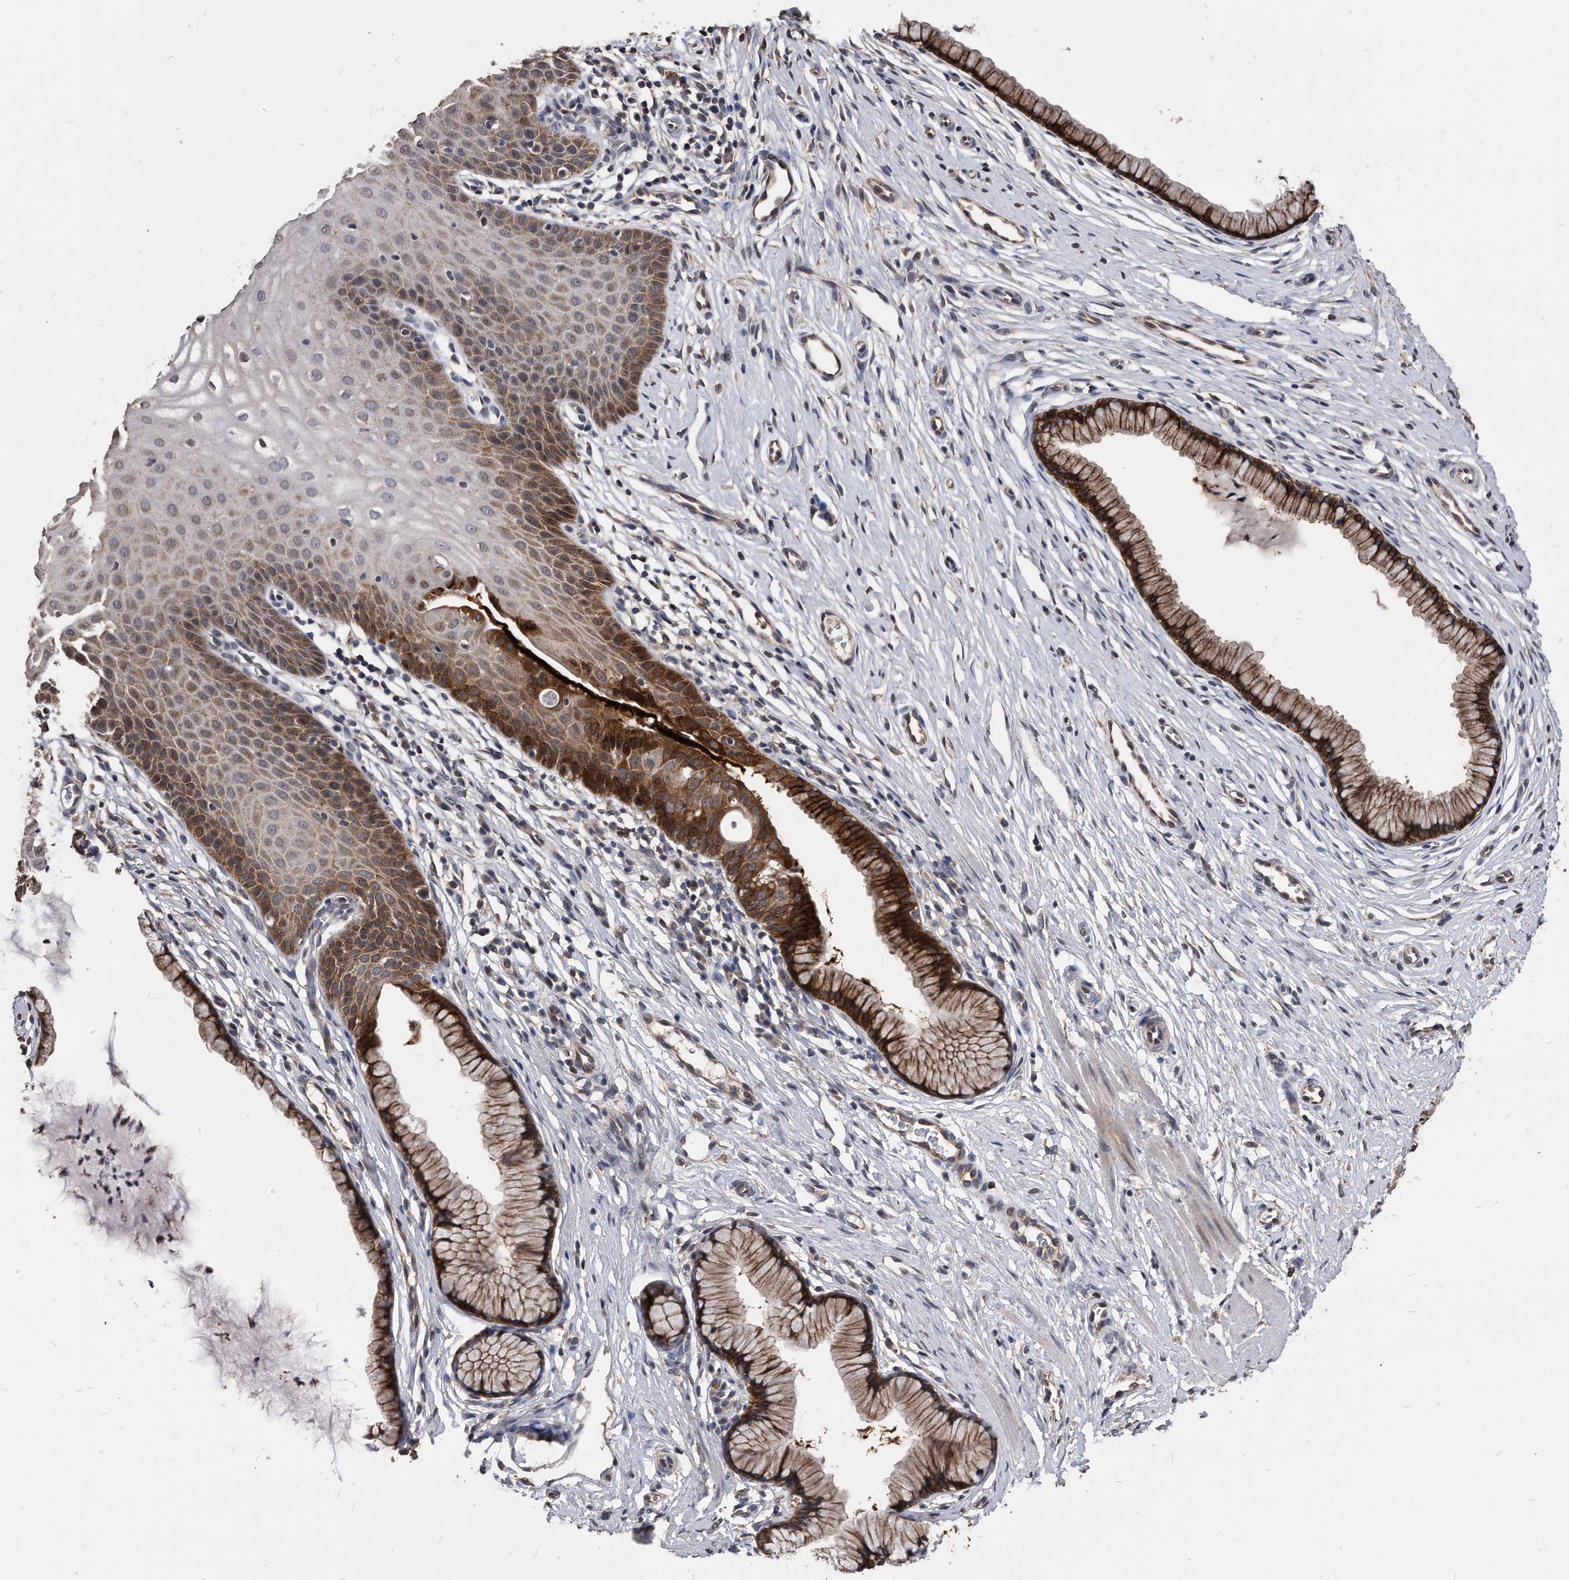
{"staining": {"intensity": "moderate", "quantity": ">75%", "location": "cytoplasmic/membranous"}, "tissue": "cervix", "cell_type": "Glandular cells", "image_type": "normal", "snomed": [{"axis": "morphology", "description": "Normal tissue, NOS"}, {"axis": "topography", "description": "Cervix"}], "caption": "Immunohistochemistry (DAB (3,3'-diaminobenzidine)) staining of benign human cervix shows moderate cytoplasmic/membranous protein staining in about >75% of glandular cells.", "gene": "IL20RA", "patient": {"sex": "female", "age": 36}}